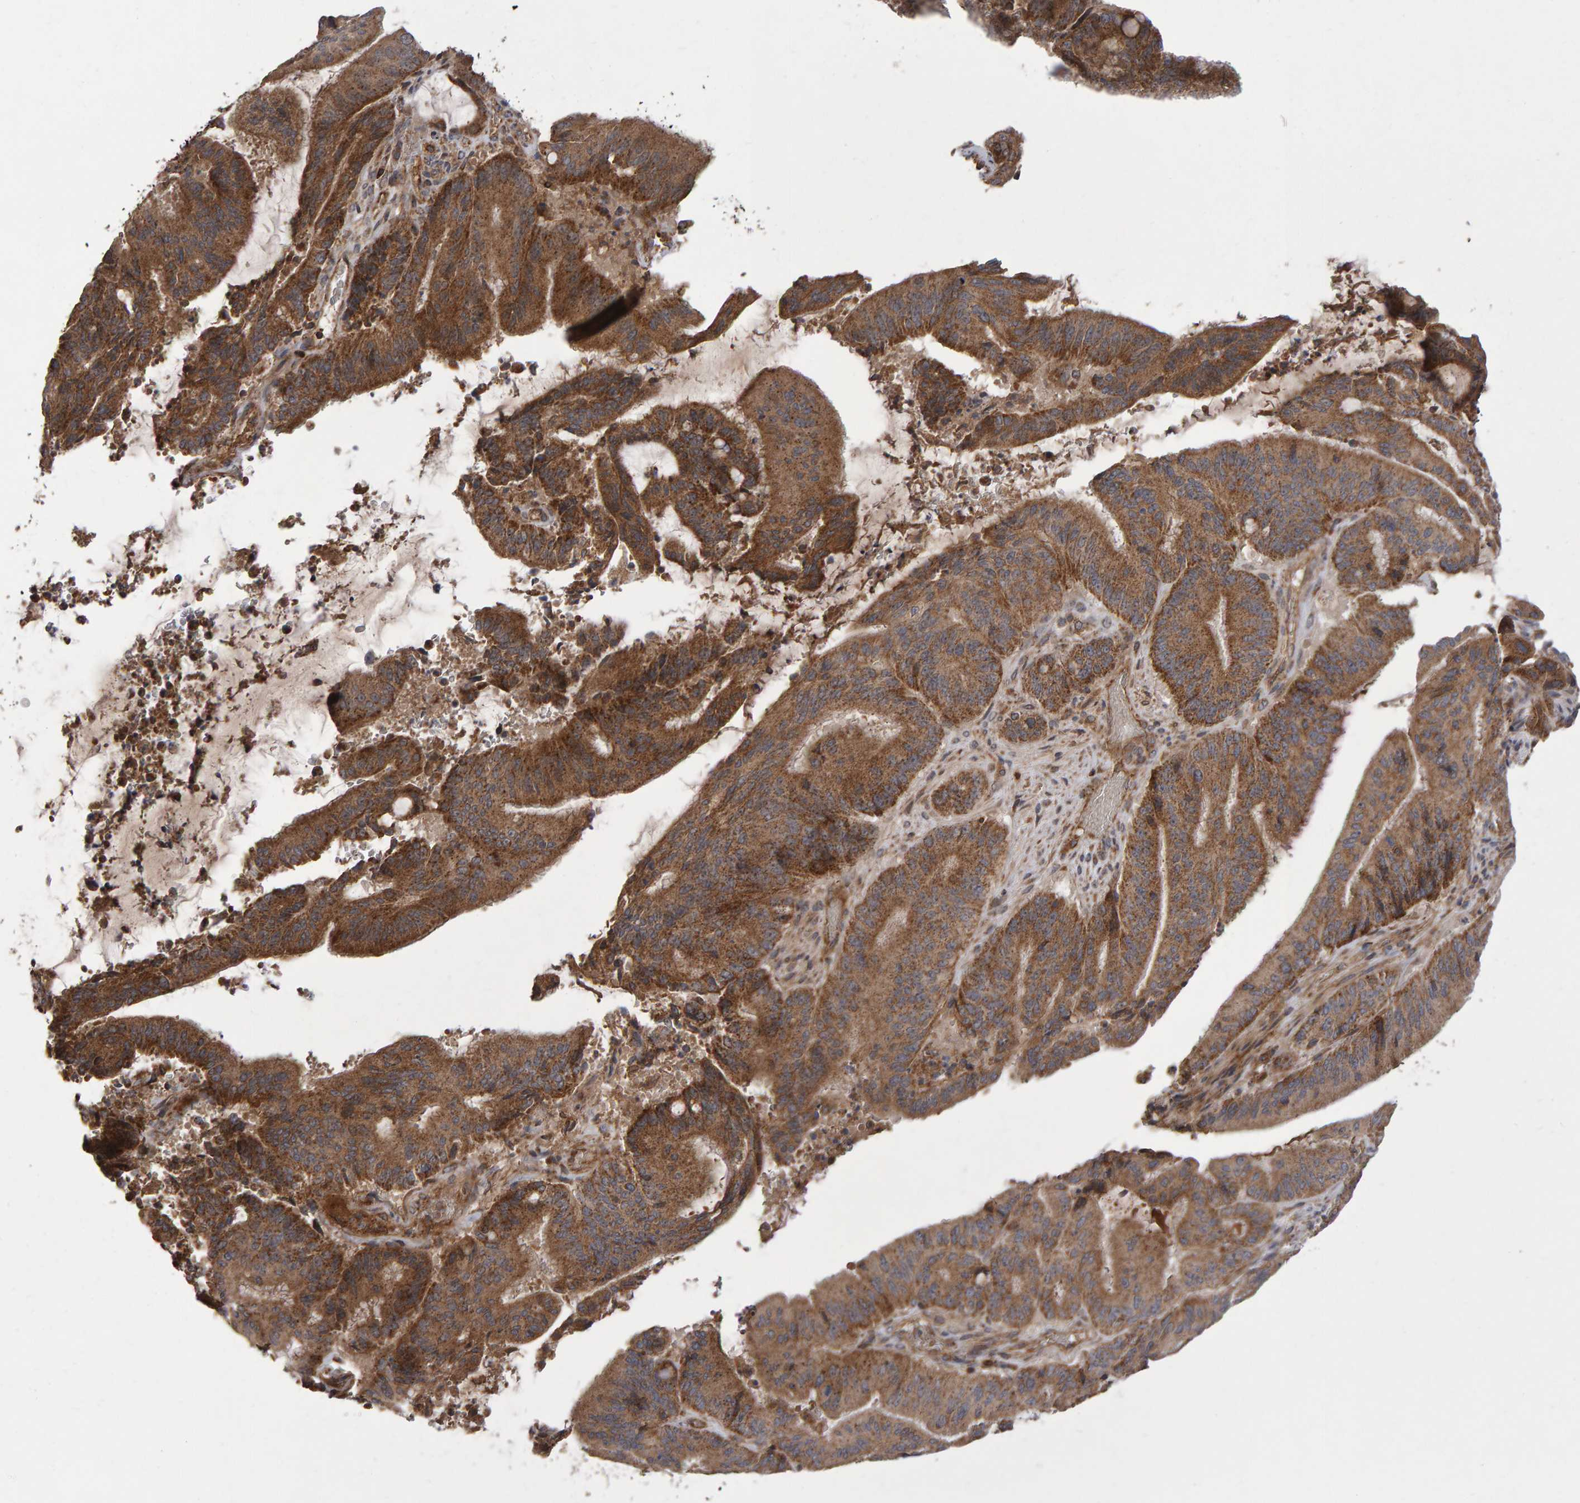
{"staining": {"intensity": "moderate", "quantity": ">75%", "location": "cytoplasmic/membranous"}, "tissue": "liver cancer", "cell_type": "Tumor cells", "image_type": "cancer", "snomed": [{"axis": "morphology", "description": "Normal tissue, NOS"}, {"axis": "morphology", "description": "Cholangiocarcinoma"}, {"axis": "topography", "description": "Liver"}, {"axis": "topography", "description": "Peripheral nerve tissue"}], "caption": "A medium amount of moderate cytoplasmic/membranous expression is present in approximately >75% of tumor cells in liver cholangiocarcinoma tissue. The staining was performed using DAB (3,3'-diaminobenzidine) to visualize the protein expression in brown, while the nuclei were stained in blue with hematoxylin (Magnification: 20x).", "gene": "PGS1", "patient": {"sex": "female", "age": 73}}